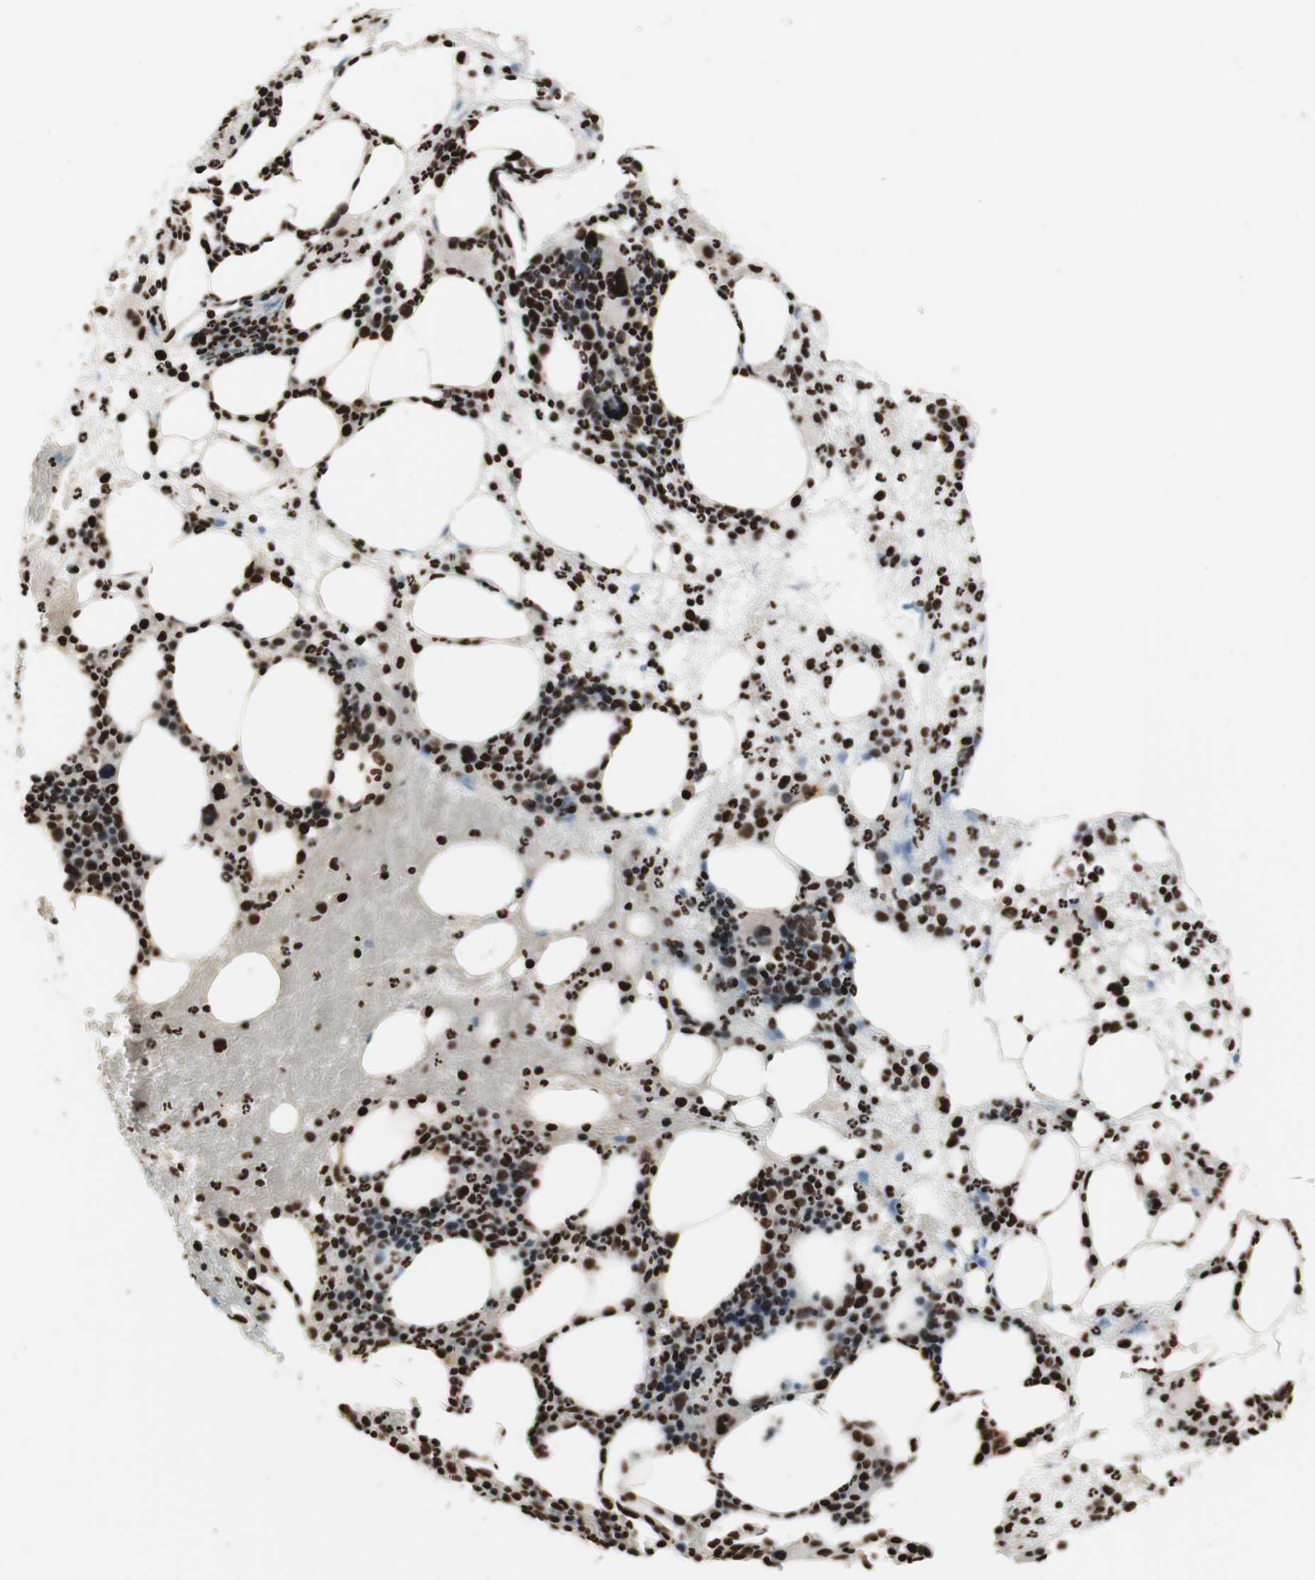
{"staining": {"intensity": "strong", "quantity": ">75%", "location": "nuclear"}, "tissue": "bone marrow", "cell_type": "Hematopoietic cells", "image_type": "normal", "snomed": [{"axis": "morphology", "description": "Normal tissue, NOS"}, {"axis": "morphology", "description": "Inflammation, NOS"}, {"axis": "topography", "description": "Bone marrow"}], "caption": "The image displays staining of normal bone marrow, revealing strong nuclear protein positivity (brown color) within hematopoietic cells. (DAB IHC with brightfield microscopy, high magnification).", "gene": "HNRNPA2B1", "patient": {"sex": "female", "age": 79}}